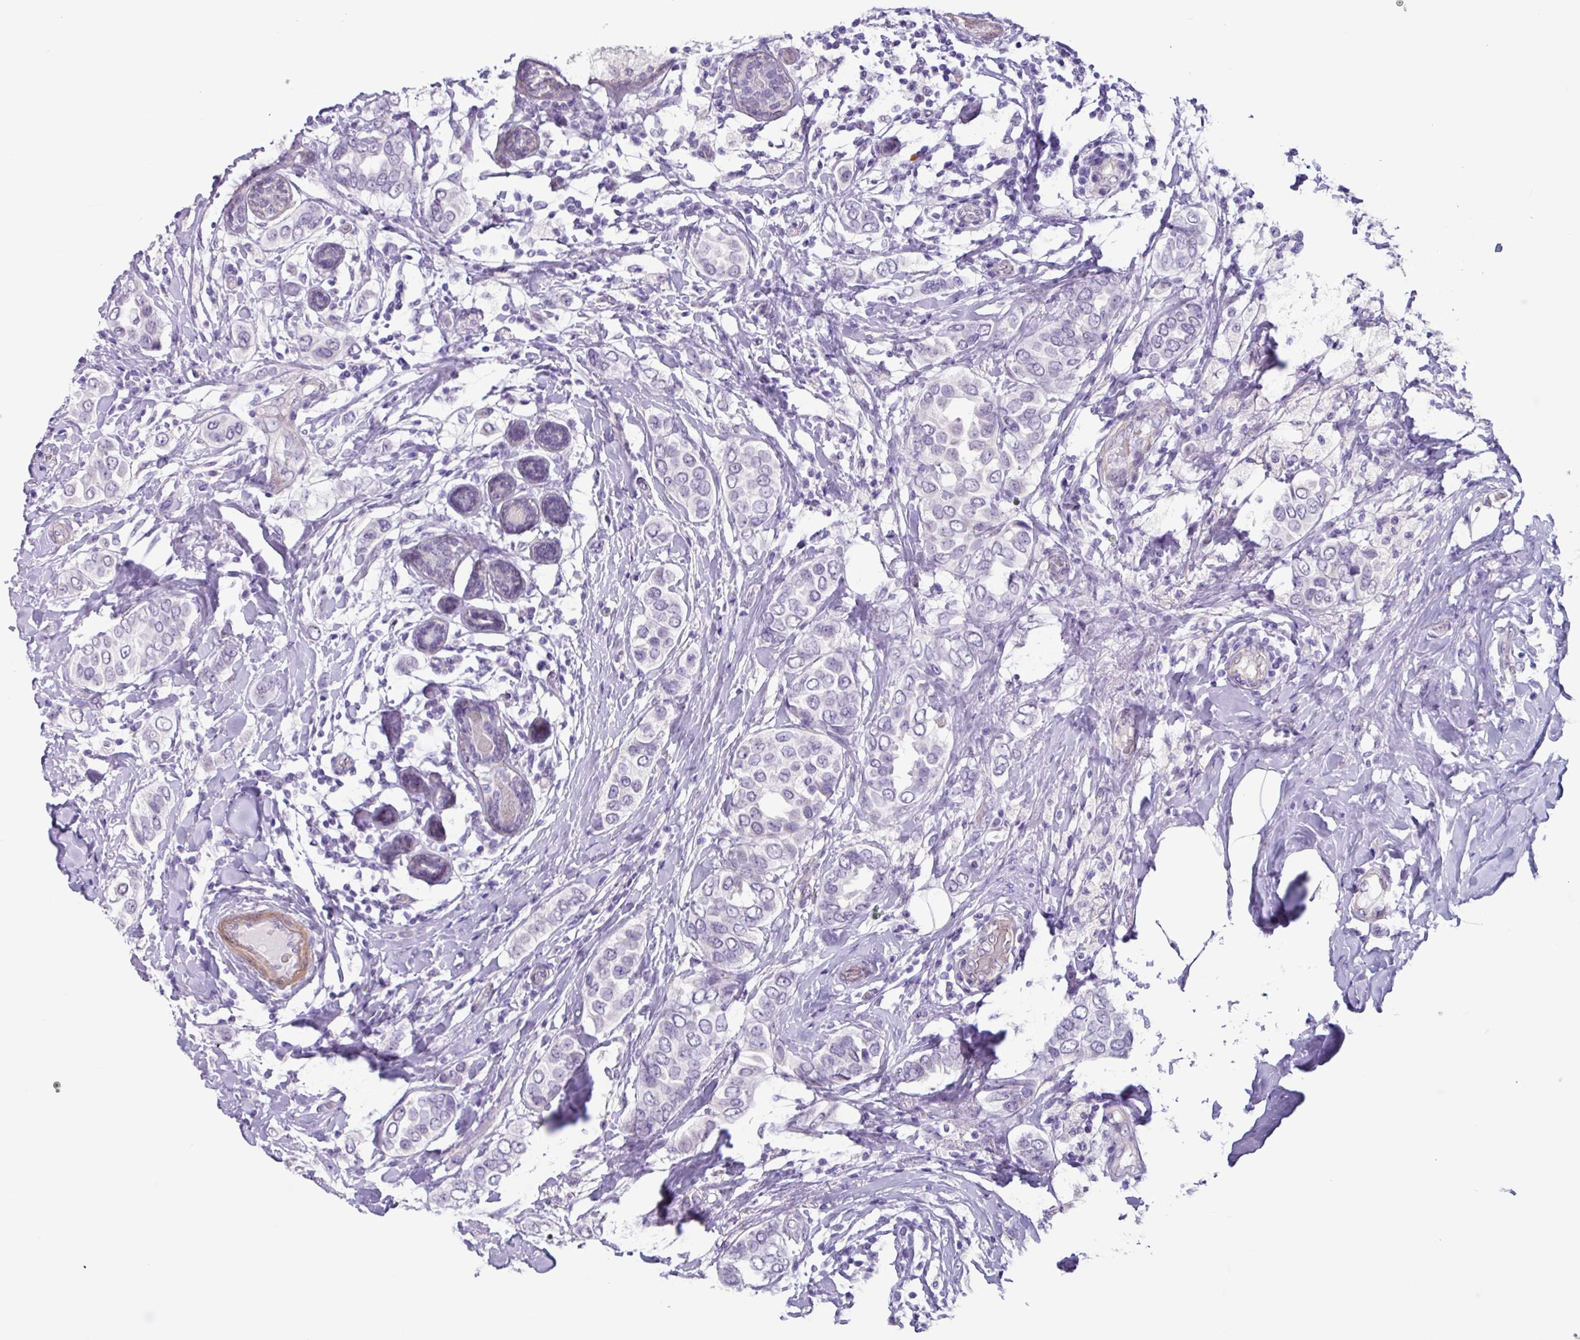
{"staining": {"intensity": "negative", "quantity": "none", "location": "none"}, "tissue": "breast cancer", "cell_type": "Tumor cells", "image_type": "cancer", "snomed": [{"axis": "morphology", "description": "Lobular carcinoma"}, {"axis": "topography", "description": "Breast"}], "caption": "Immunohistochemistry (IHC) micrograph of neoplastic tissue: breast cancer stained with DAB (3,3'-diaminobenzidine) demonstrates no significant protein staining in tumor cells.", "gene": "OTX1", "patient": {"sex": "female", "age": 51}}